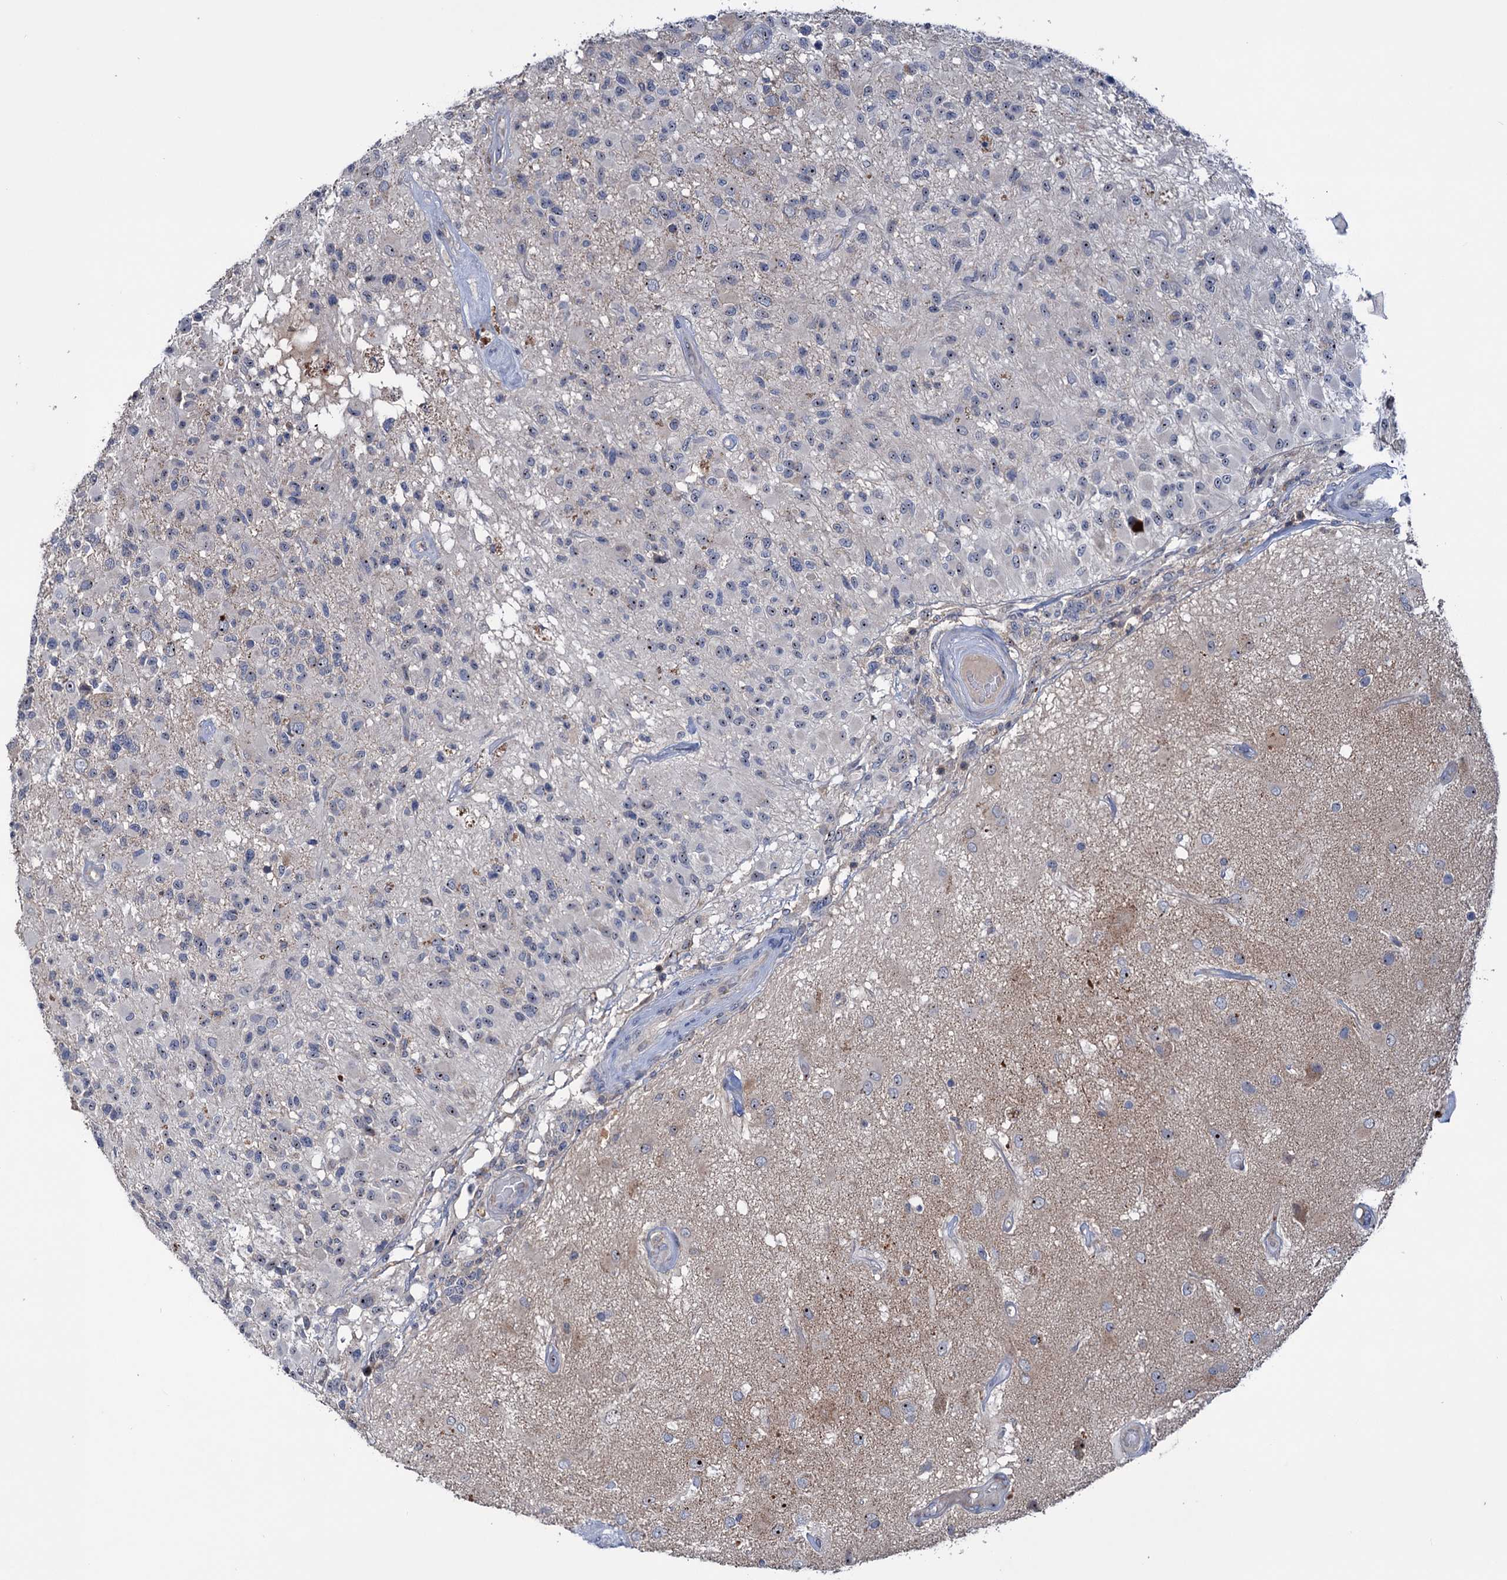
{"staining": {"intensity": "weak", "quantity": "25%-75%", "location": "nuclear"}, "tissue": "glioma", "cell_type": "Tumor cells", "image_type": "cancer", "snomed": [{"axis": "morphology", "description": "Glioma, malignant, High grade"}, {"axis": "morphology", "description": "Glioblastoma, NOS"}, {"axis": "topography", "description": "Brain"}], "caption": "Protein staining of malignant high-grade glioma tissue reveals weak nuclear positivity in approximately 25%-75% of tumor cells.", "gene": "HTR3B", "patient": {"sex": "male", "age": 60}}